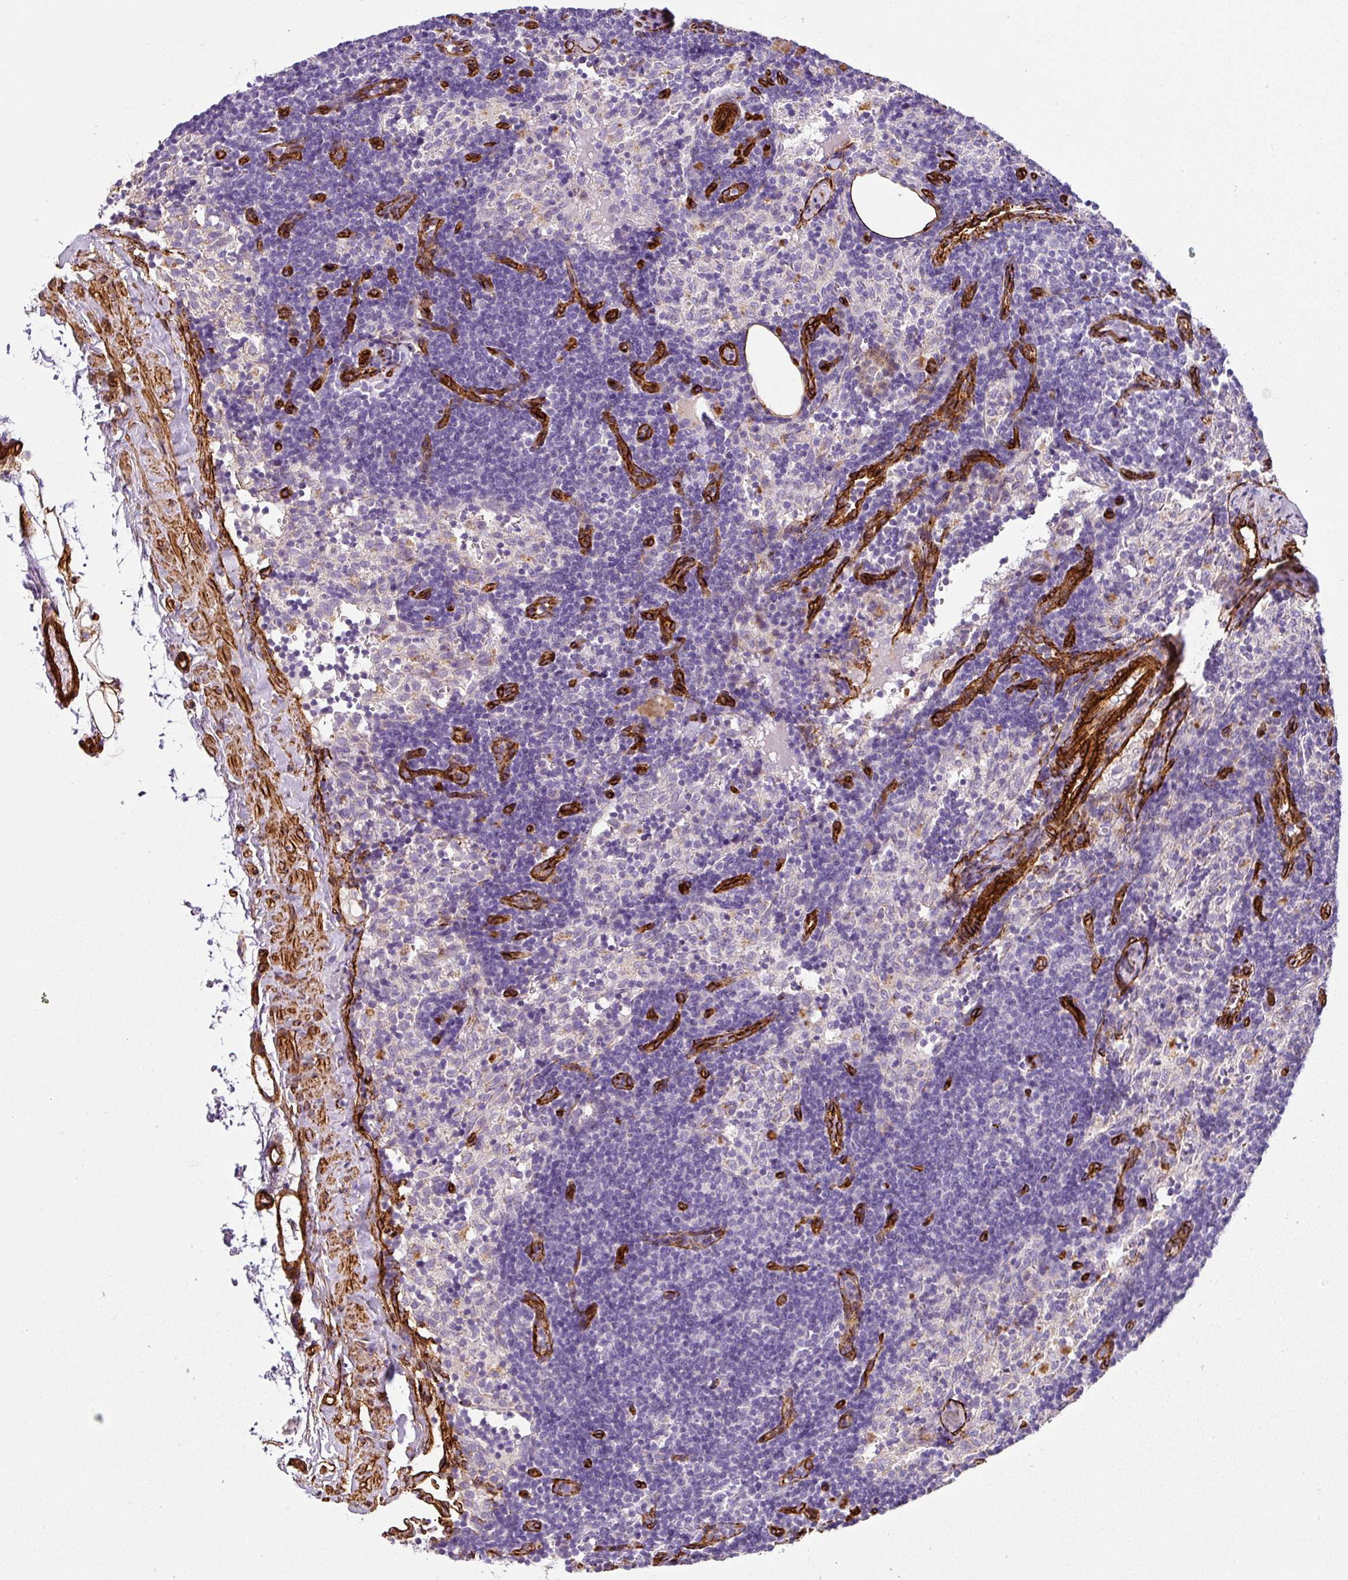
{"staining": {"intensity": "negative", "quantity": "none", "location": "none"}, "tissue": "lymph node", "cell_type": "Germinal center cells", "image_type": "normal", "snomed": [{"axis": "morphology", "description": "Normal tissue, NOS"}, {"axis": "topography", "description": "Lymph node"}], "caption": "Unremarkable lymph node was stained to show a protein in brown. There is no significant staining in germinal center cells. (DAB (3,3'-diaminobenzidine) immunohistochemistry (IHC) visualized using brightfield microscopy, high magnification).", "gene": "SLC25A17", "patient": {"sex": "female", "age": 52}}